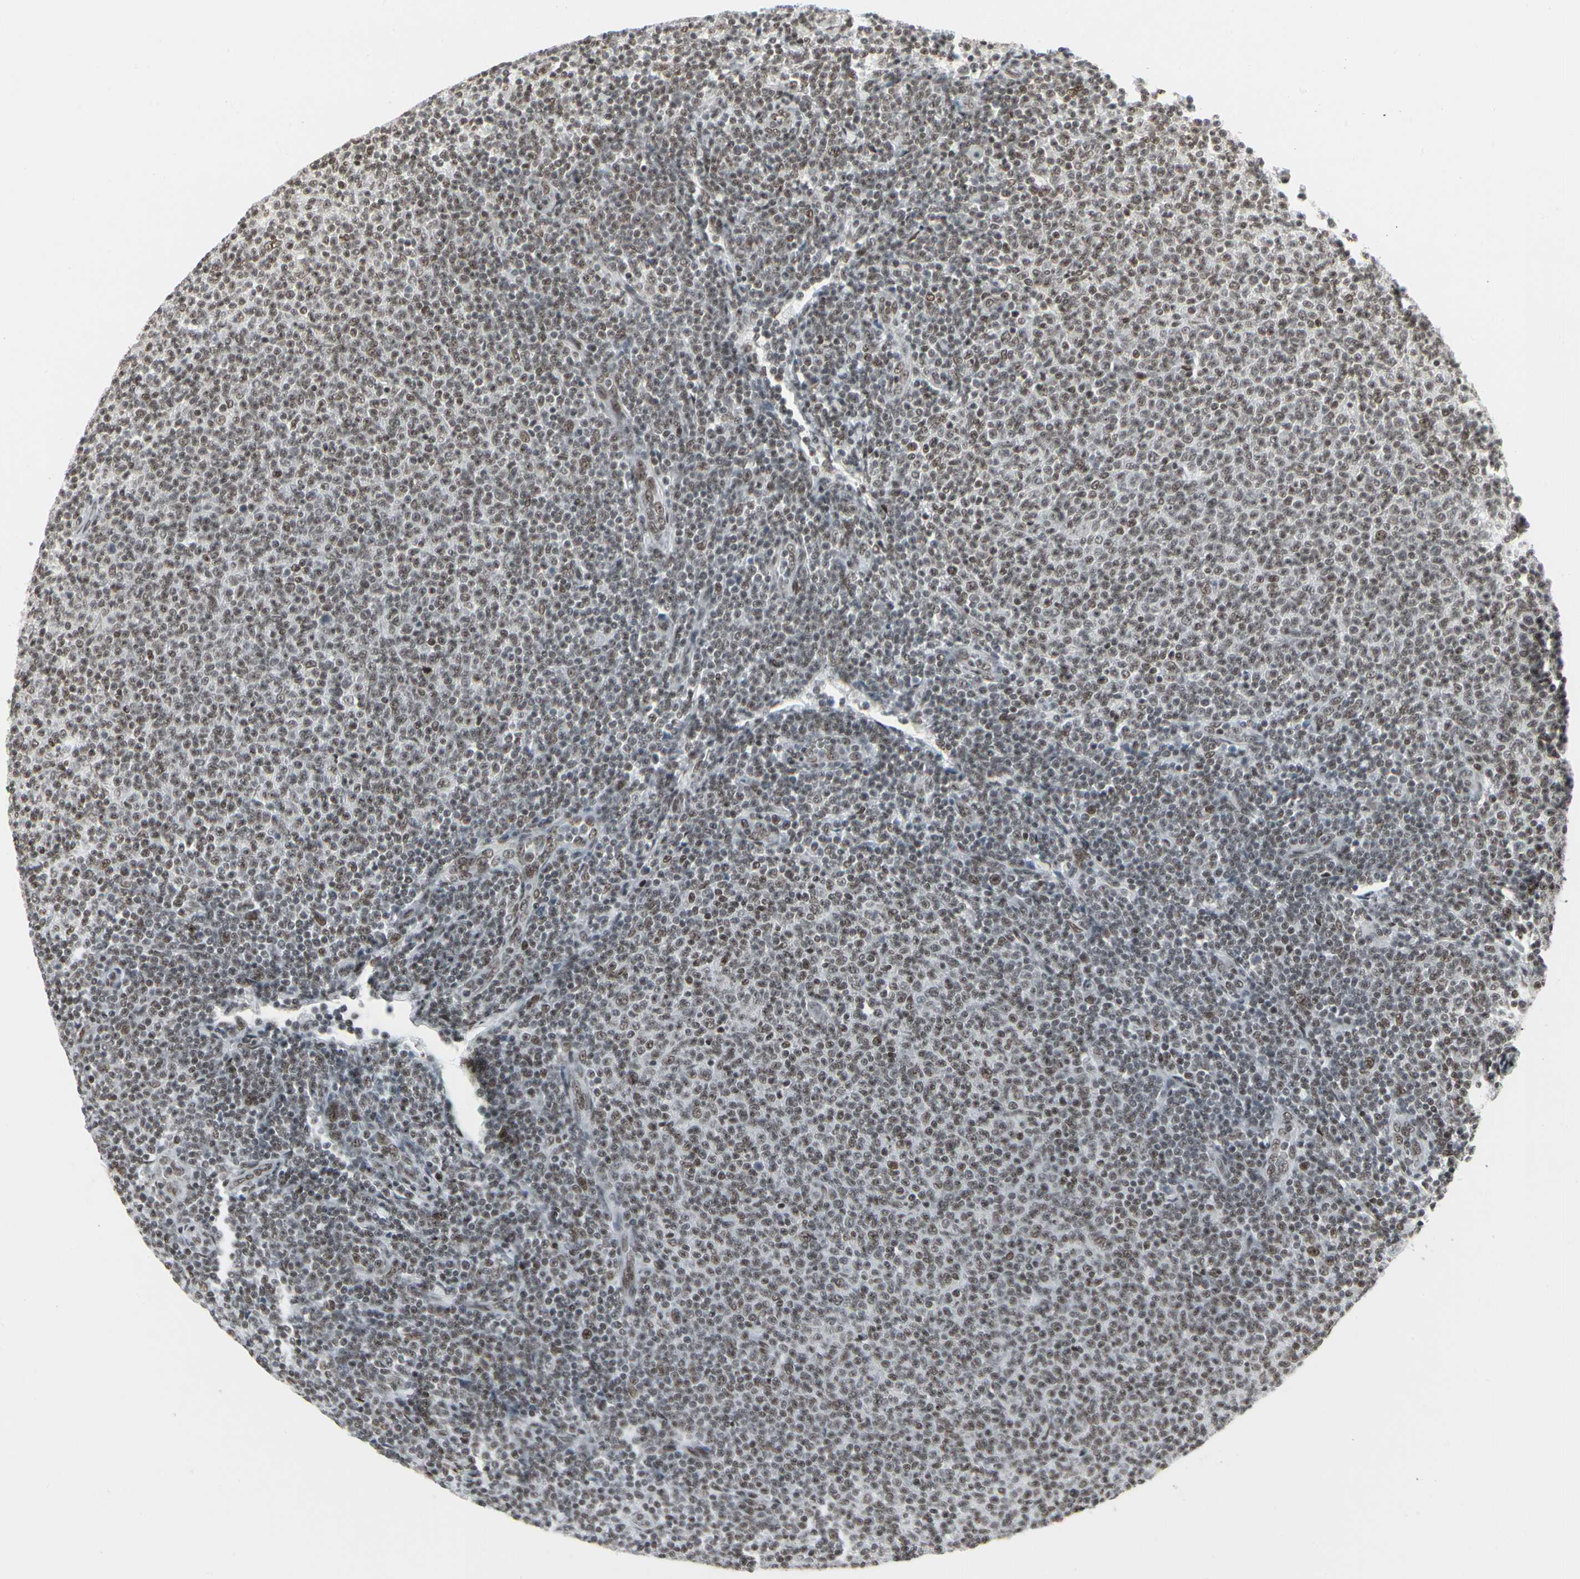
{"staining": {"intensity": "moderate", "quantity": ">75%", "location": "nuclear"}, "tissue": "lymphoma", "cell_type": "Tumor cells", "image_type": "cancer", "snomed": [{"axis": "morphology", "description": "Malignant lymphoma, non-Hodgkin's type, Low grade"}, {"axis": "topography", "description": "Lymph node"}], "caption": "This is a photomicrograph of IHC staining of lymphoma, which shows moderate expression in the nuclear of tumor cells.", "gene": "HMG20A", "patient": {"sex": "male", "age": 66}}